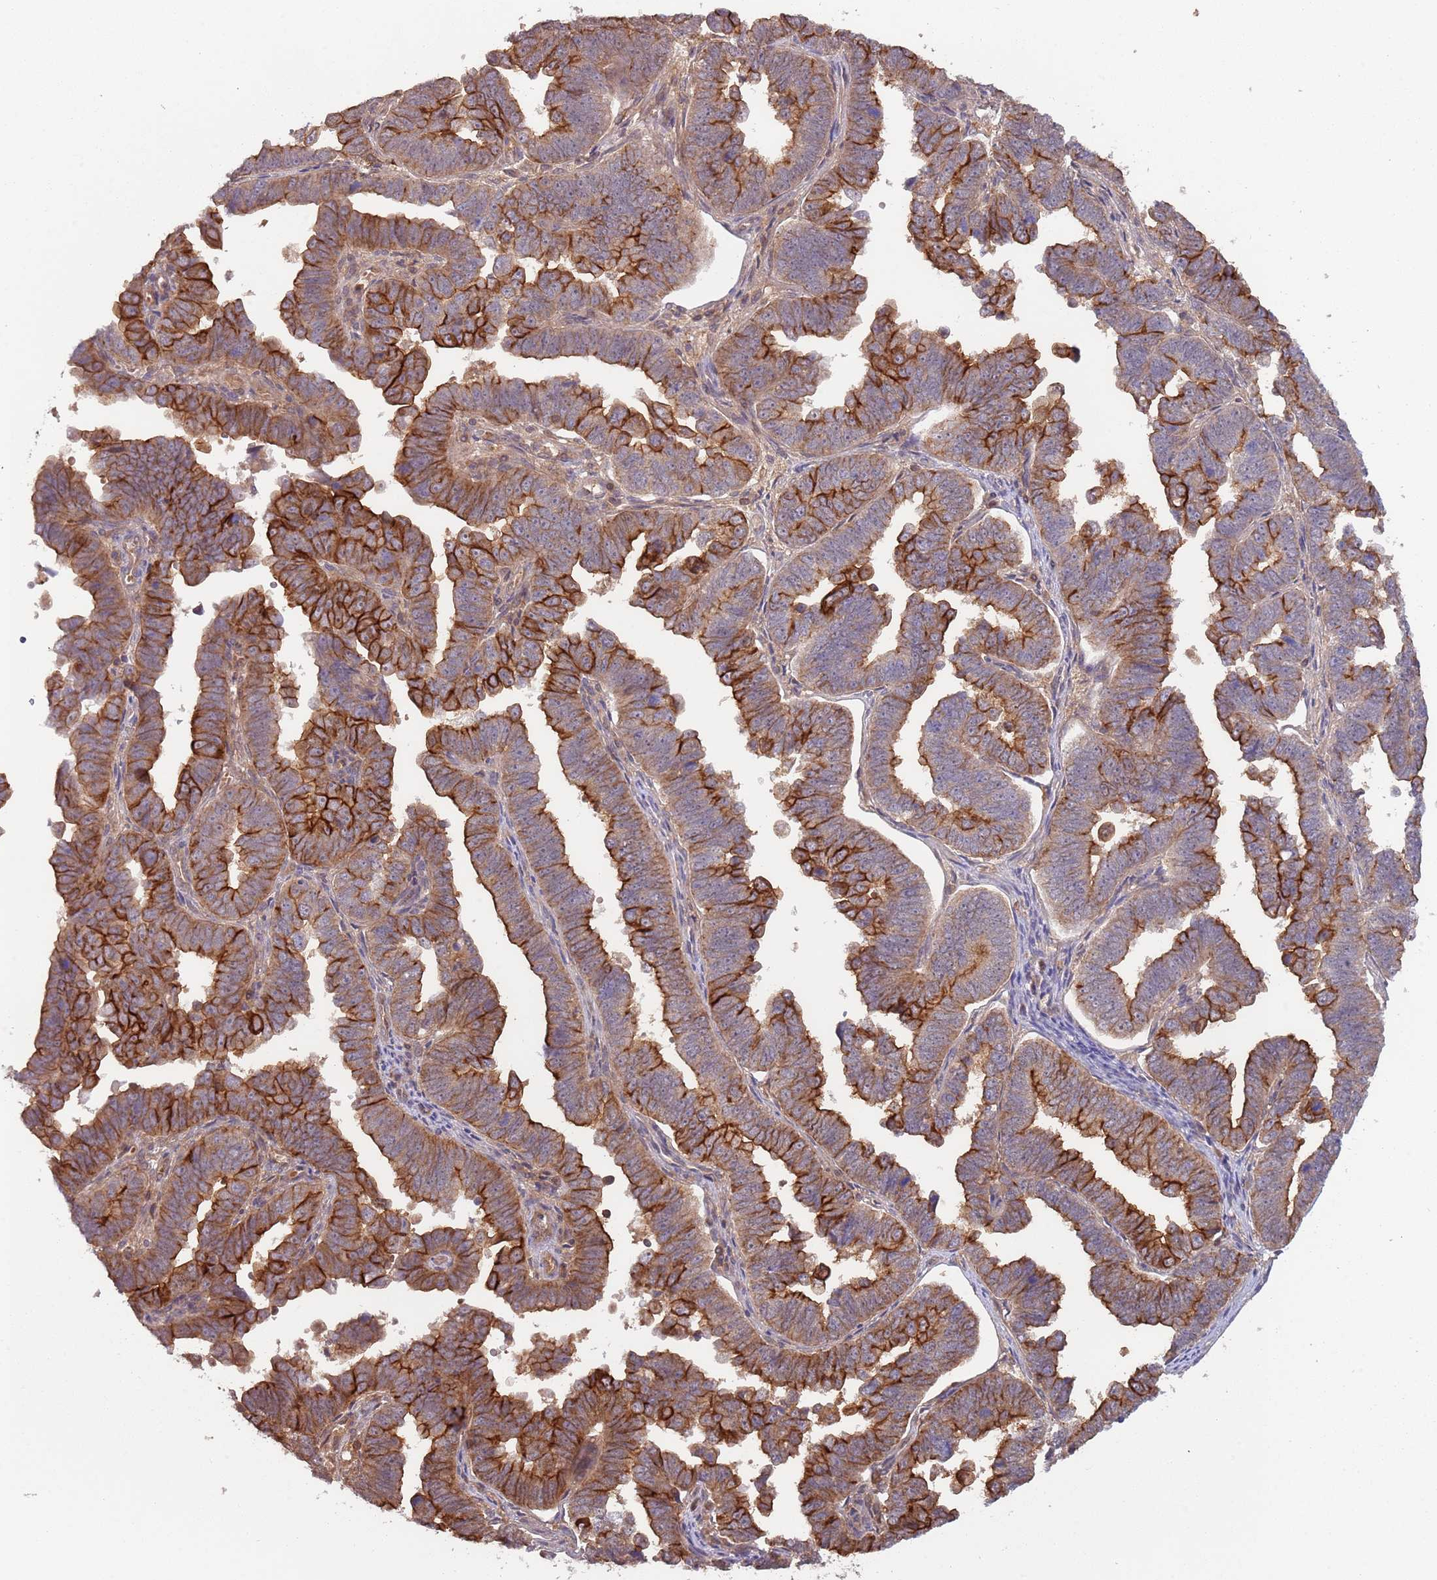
{"staining": {"intensity": "strong", "quantity": "25%-75%", "location": "cytoplasmic/membranous"}, "tissue": "endometrial cancer", "cell_type": "Tumor cells", "image_type": "cancer", "snomed": [{"axis": "morphology", "description": "Adenocarcinoma, NOS"}, {"axis": "topography", "description": "Endometrium"}], "caption": "Tumor cells reveal strong cytoplasmic/membranous staining in about 25%-75% of cells in endometrial cancer (adenocarcinoma).", "gene": "GSDMD", "patient": {"sex": "female", "age": 75}}